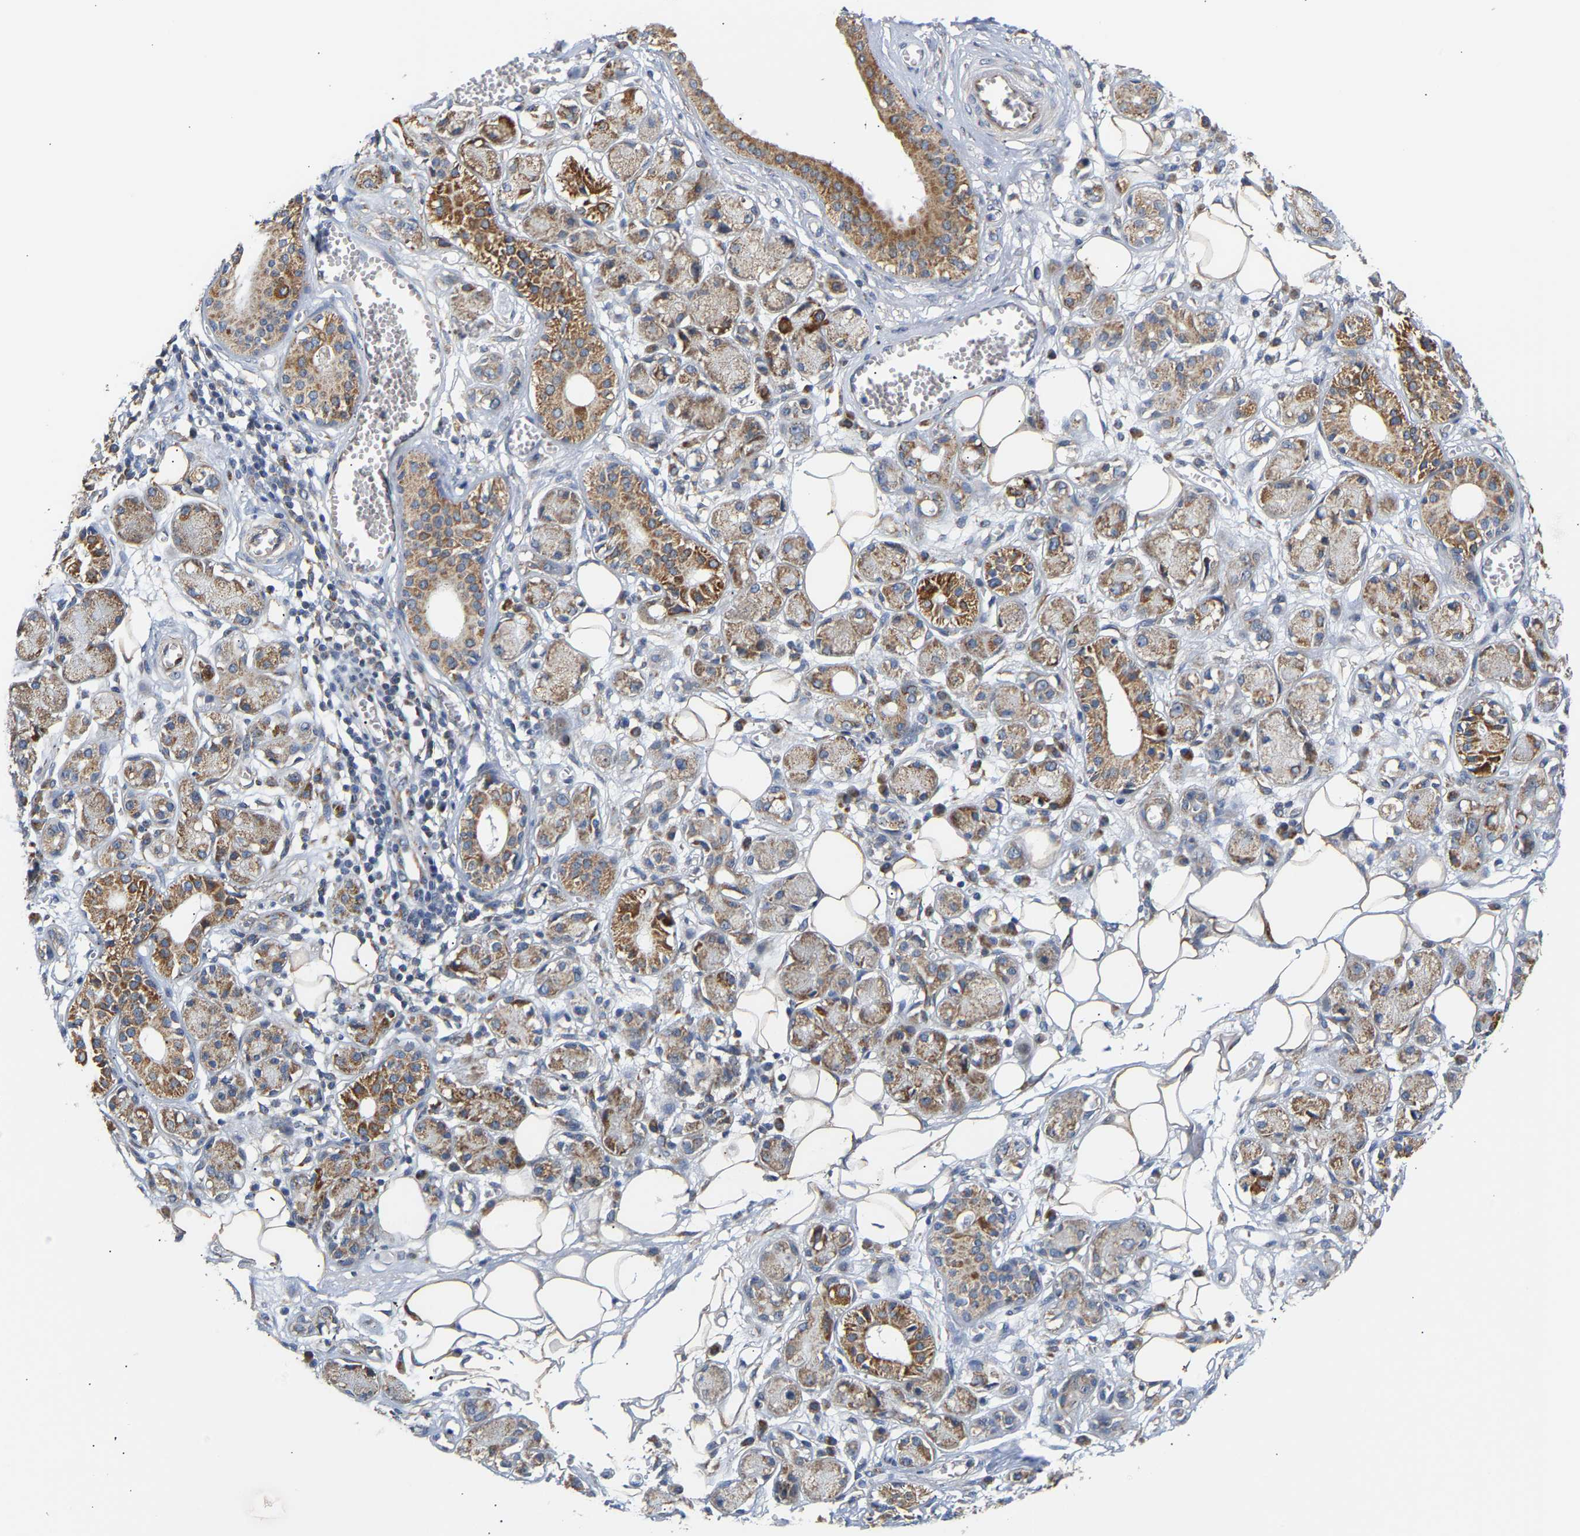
{"staining": {"intensity": "weak", "quantity": ">75%", "location": "cytoplasmic/membranous"}, "tissue": "adipose tissue", "cell_type": "Adipocytes", "image_type": "normal", "snomed": [{"axis": "morphology", "description": "Normal tissue, NOS"}, {"axis": "morphology", "description": "Inflammation, NOS"}, {"axis": "topography", "description": "Salivary gland"}, {"axis": "topography", "description": "Peripheral nerve tissue"}], "caption": "Protein staining of benign adipose tissue shows weak cytoplasmic/membranous staining in about >75% of adipocytes. Using DAB (3,3'-diaminobenzidine) (brown) and hematoxylin (blue) stains, captured at high magnification using brightfield microscopy.", "gene": "TMEM168", "patient": {"sex": "female", "age": 75}}